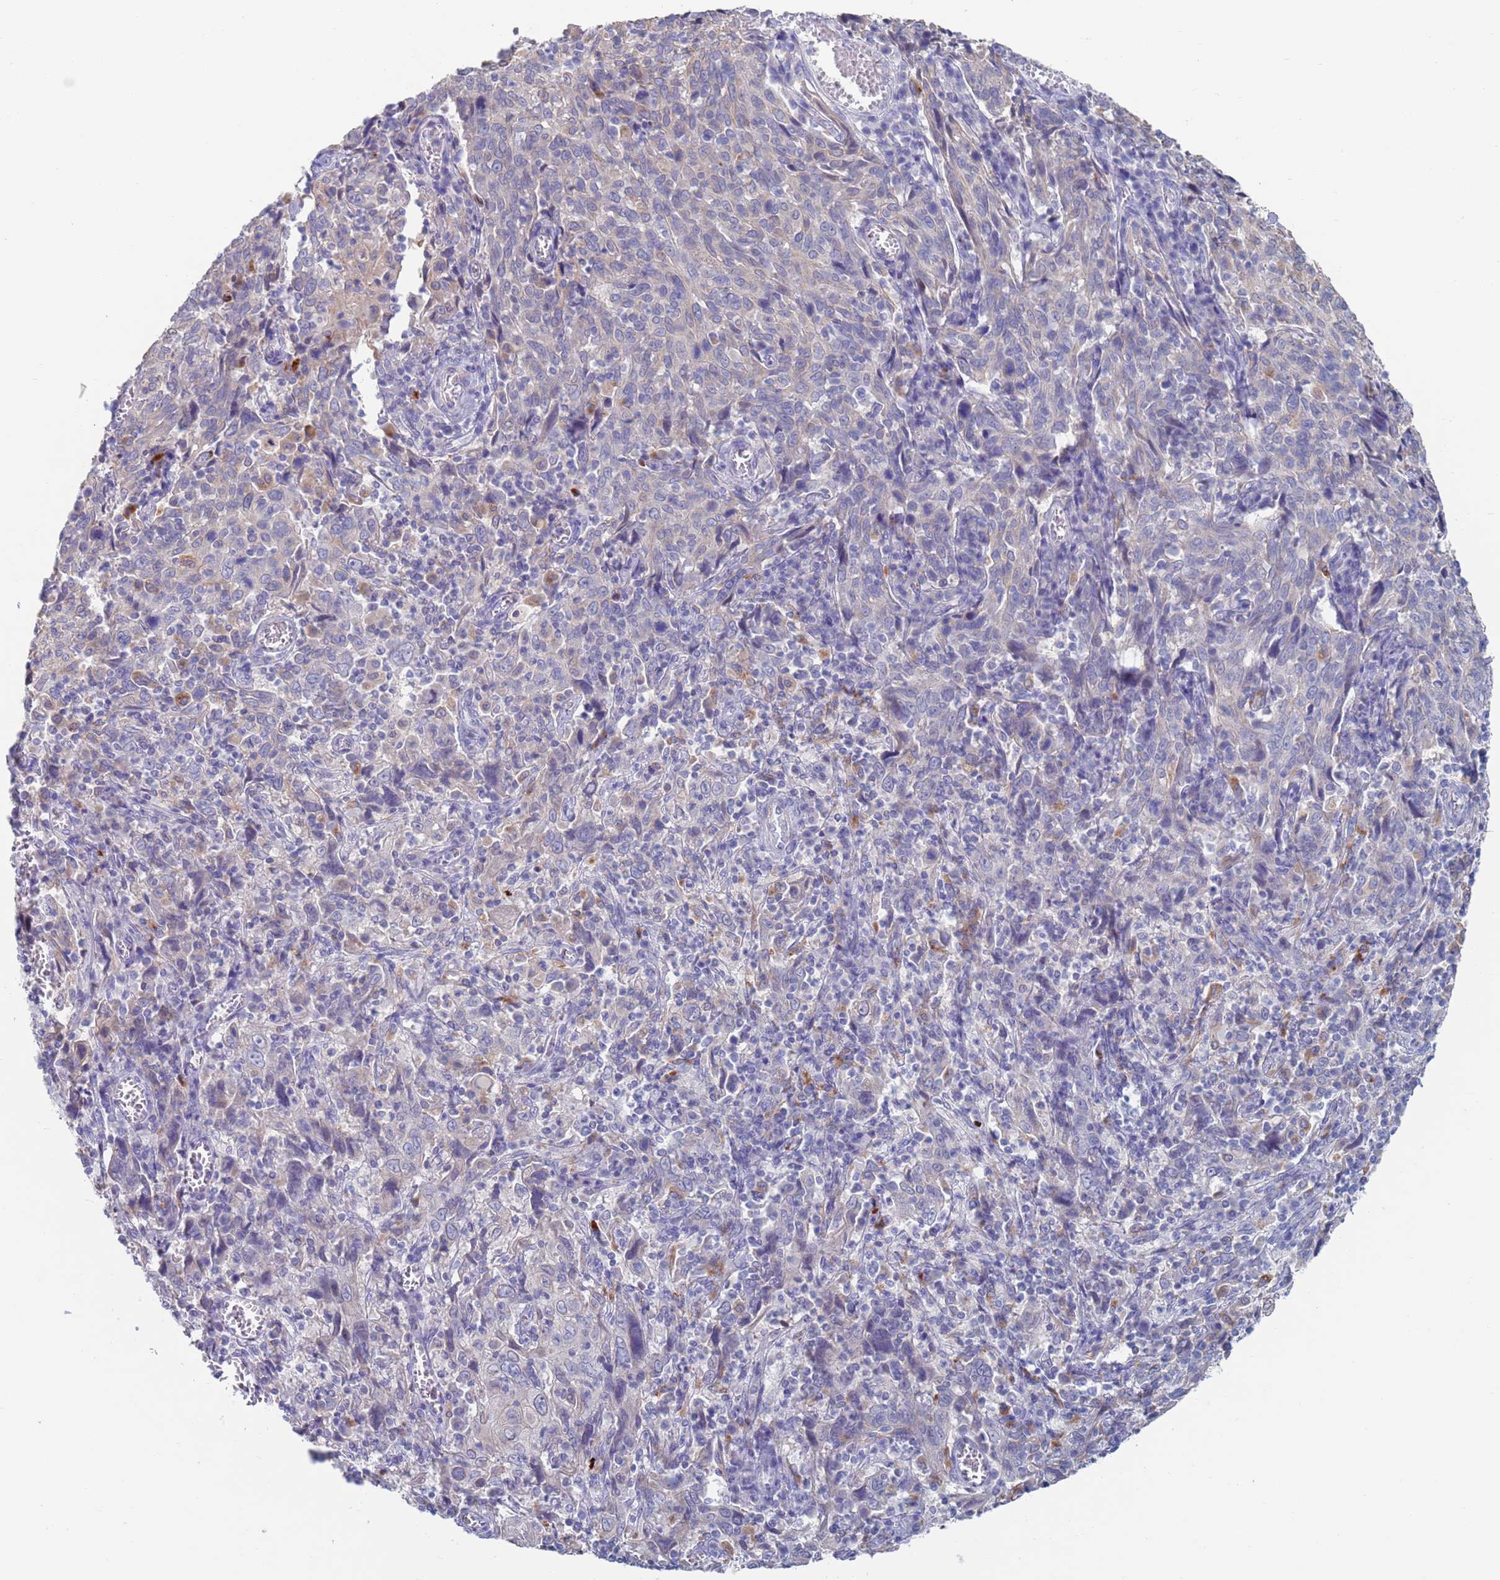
{"staining": {"intensity": "negative", "quantity": "none", "location": "none"}, "tissue": "cervical cancer", "cell_type": "Tumor cells", "image_type": "cancer", "snomed": [{"axis": "morphology", "description": "Squamous cell carcinoma, NOS"}, {"axis": "topography", "description": "Cervix"}], "caption": "Immunohistochemical staining of human cervical cancer (squamous cell carcinoma) reveals no significant staining in tumor cells. (DAB (3,3'-diaminobenzidine) immunohistochemistry visualized using brightfield microscopy, high magnification).", "gene": "FUCA1", "patient": {"sex": "female", "age": 46}}